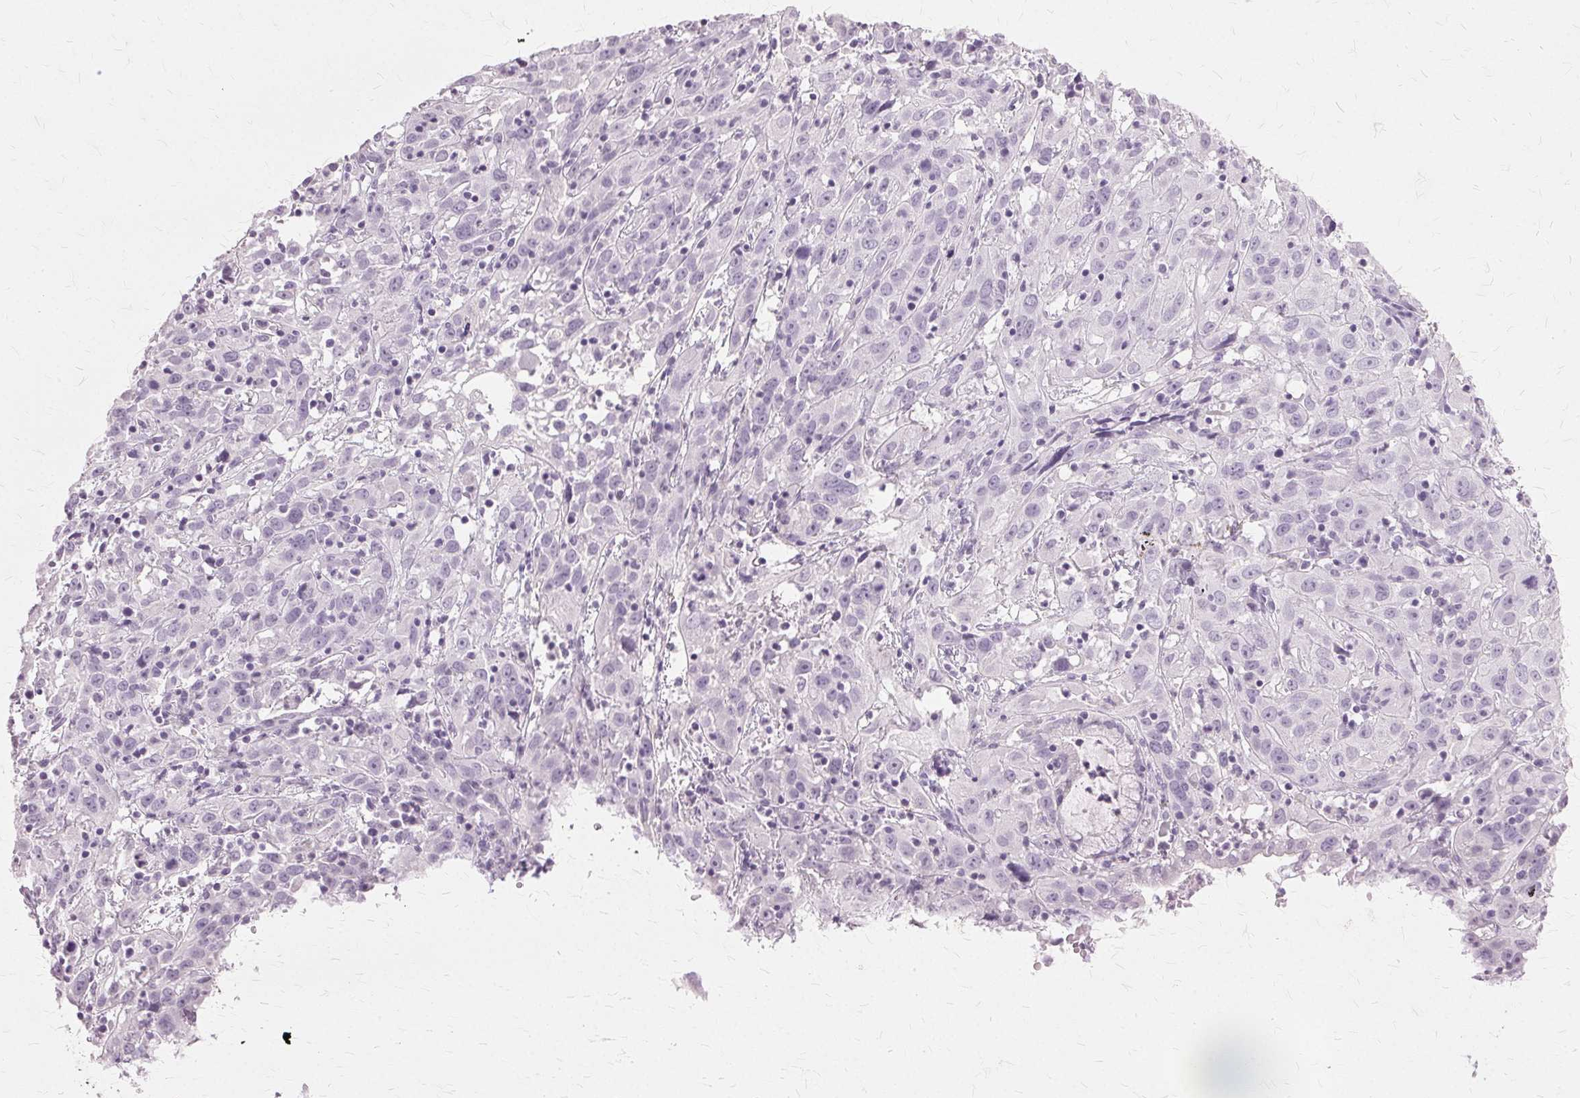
{"staining": {"intensity": "negative", "quantity": "none", "location": "none"}, "tissue": "cervical cancer", "cell_type": "Tumor cells", "image_type": "cancer", "snomed": [{"axis": "morphology", "description": "Squamous cell carcinoma, NOS"}, {"axis": "topography", "description": "Cervix"}], "caption": "IHC micrograph of neoplastic tissue: human squamous cell carcinoma (cervical) stained with DAB (3,3'-diaminobenzidine) displays no significant protein staining in tumor cells. (Immunohistochemistry (ihc), brightfield microscopy, high magnification).", "gene": "SLC45A3", "patient": {"sex": "female", "age": 32}}